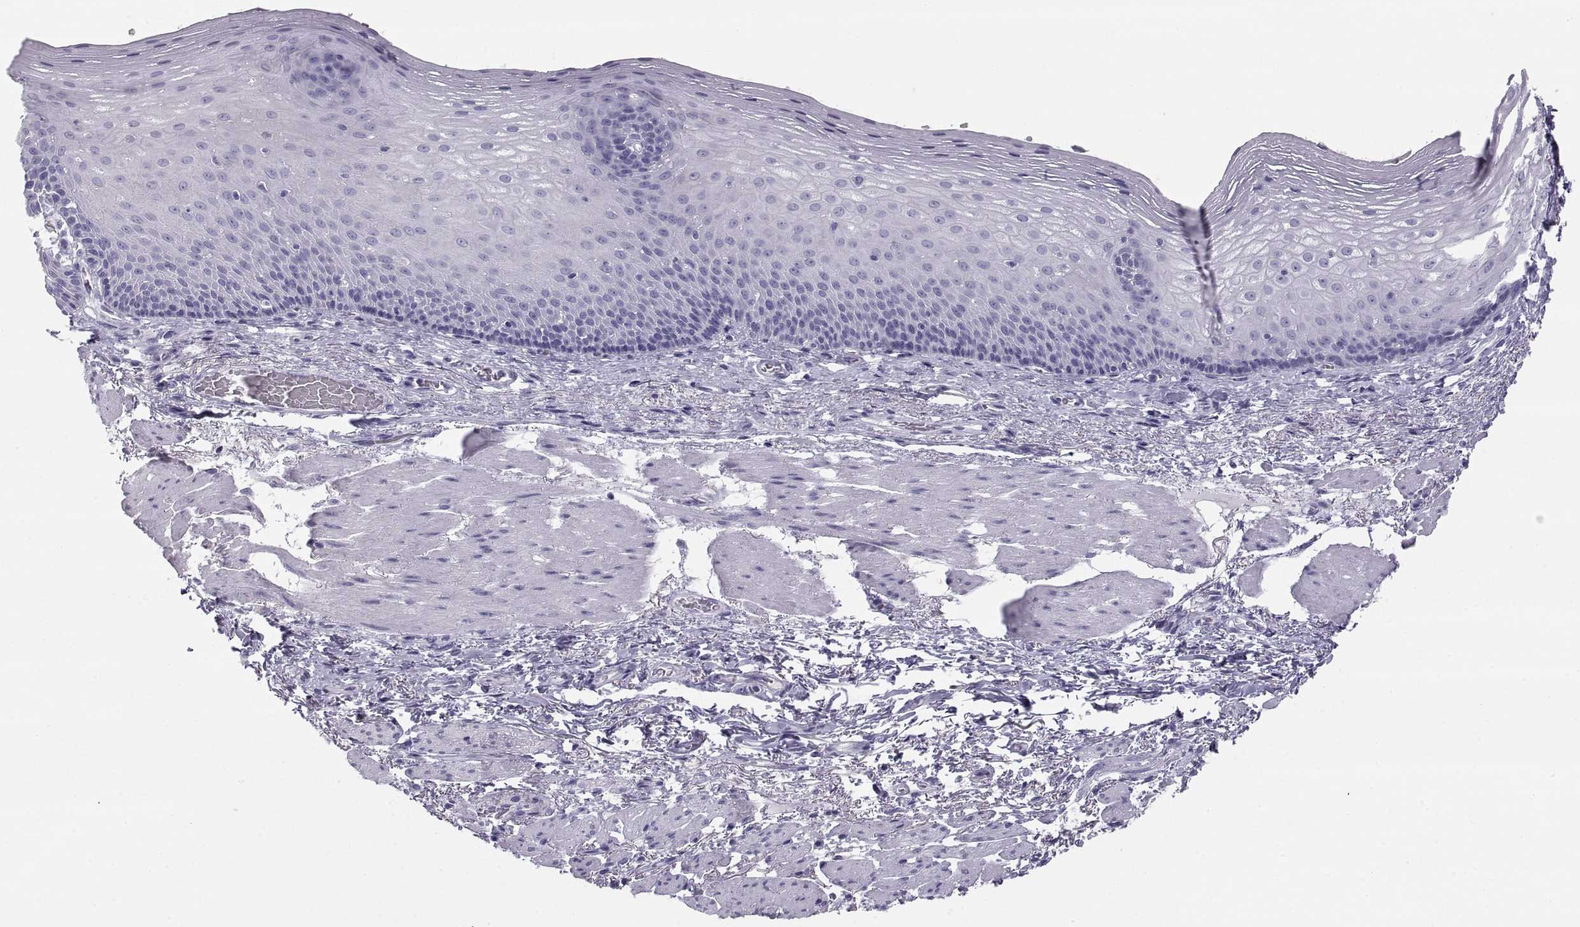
{"staining": {"intensity": "negative", "quantity": "none", "location": "none"}, "tissue": "esophagus", "cell_type": "Squamous epithelial cells", "image_type": "normal", "snomed": [{"axis": "morphology", "description": "Normal tissue, NOS"}, {"axis": "topography", "description": "Esophagus"}], "caption": "Esophagus was stained to show a protein in brown. There is no significant expression in squamous epithelial cells. (DAB immunohistochemistry visualized using brightfield microscopy, high magnification).", "gene": "SEMG1", "patient": {"sex": "male", "age": 76}}